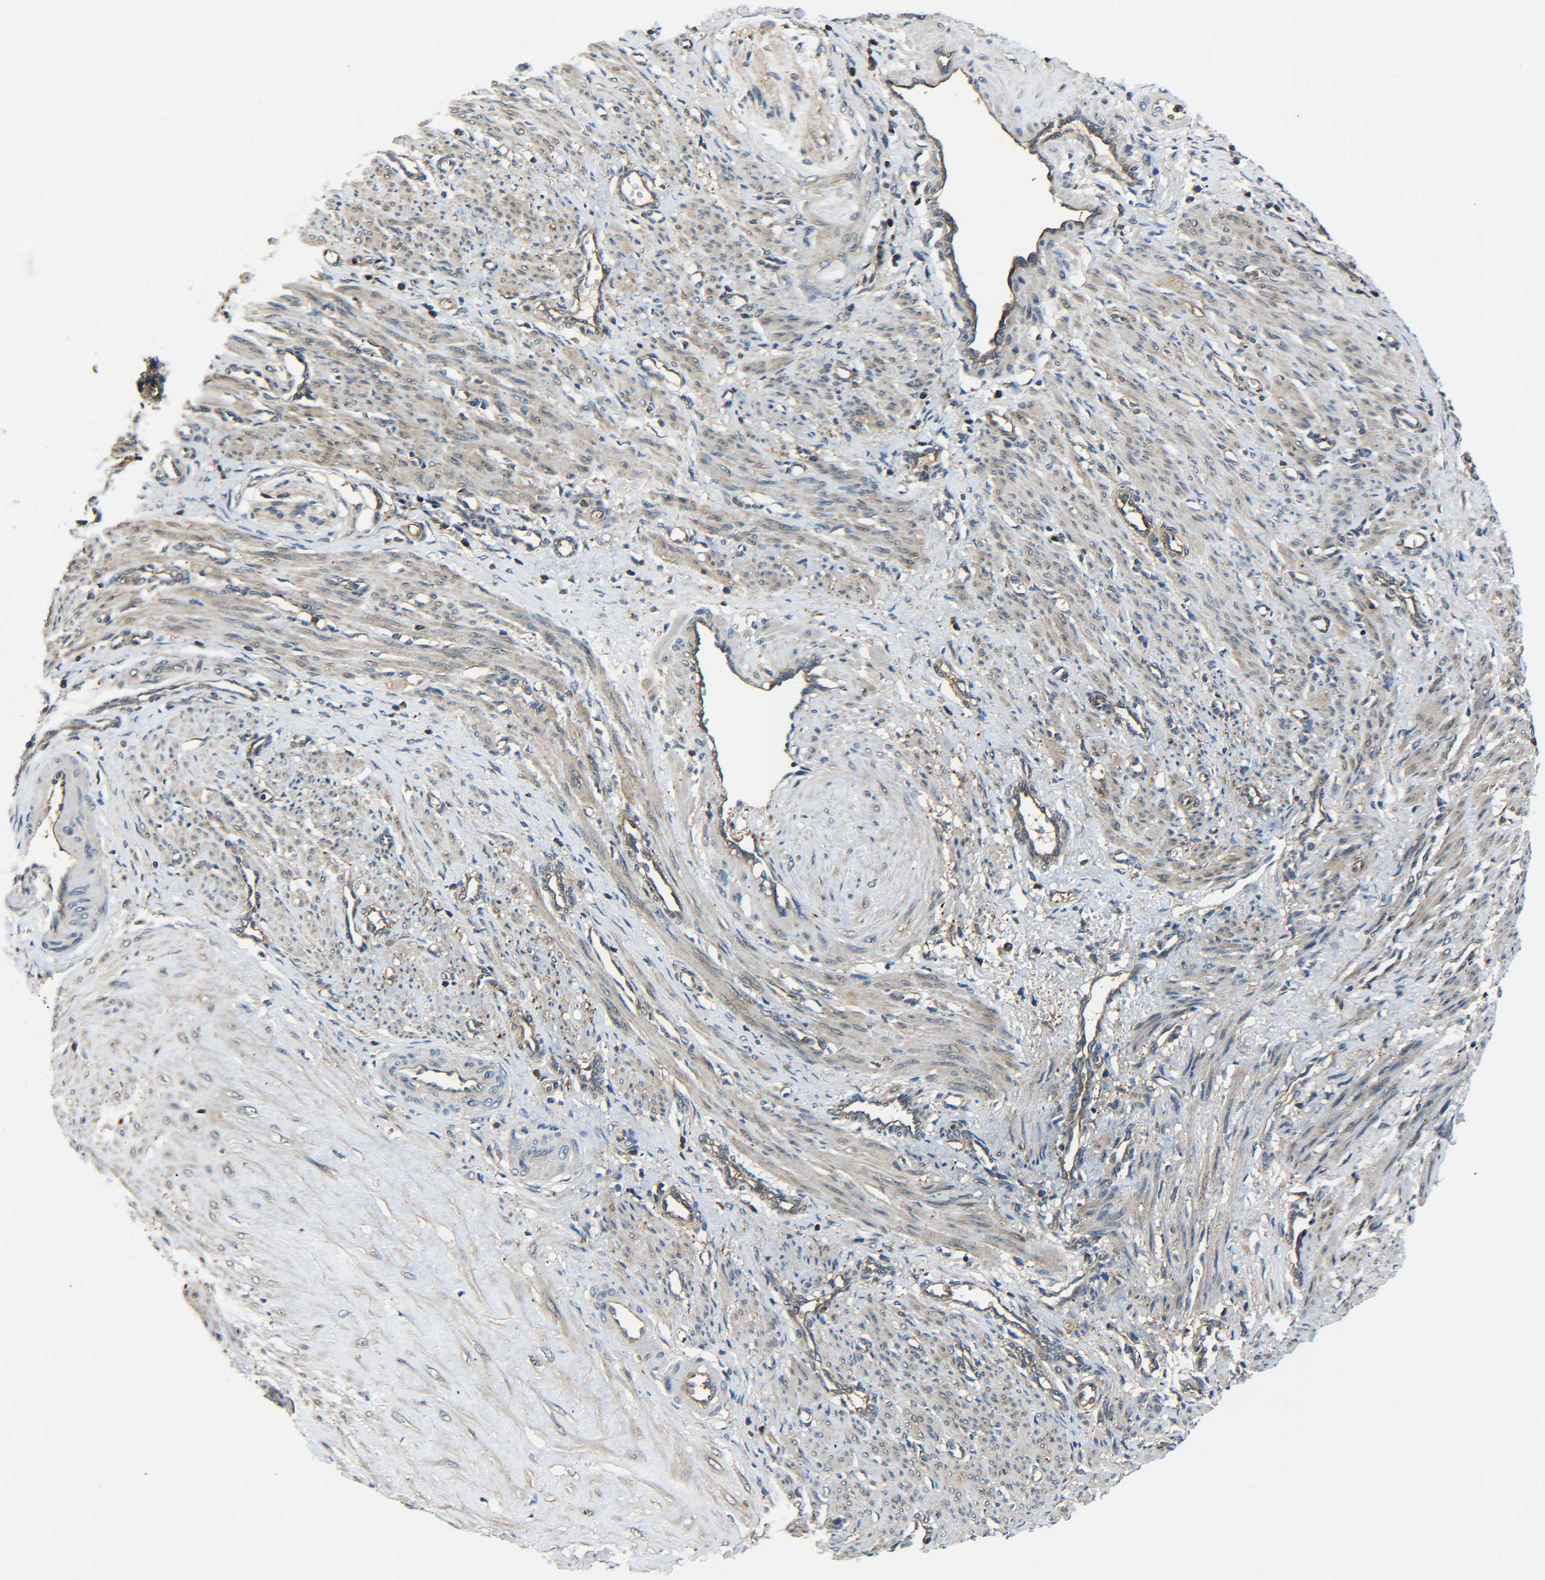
{"staining": {"intensity": "weak", "quantity": ">75%", "location": "cytoplasmic/membranous"}, "tissue": "smooth muscle", "cell_type": "Smooth muscle cells", "image_type": "normal", "snomed": [{"axis": "morphology", "description": "Normal tissue, NOS"}, {"axis": "topography", "description": "Endometrium"}], "caption": "Human smooth muscle stained for a protein (brown) displays weak cytoplasmic/membranous positive expression in about >75% of smooth muscle cells.", "gene": "PREB", "patient": {"sex": "female", "age": 33}}